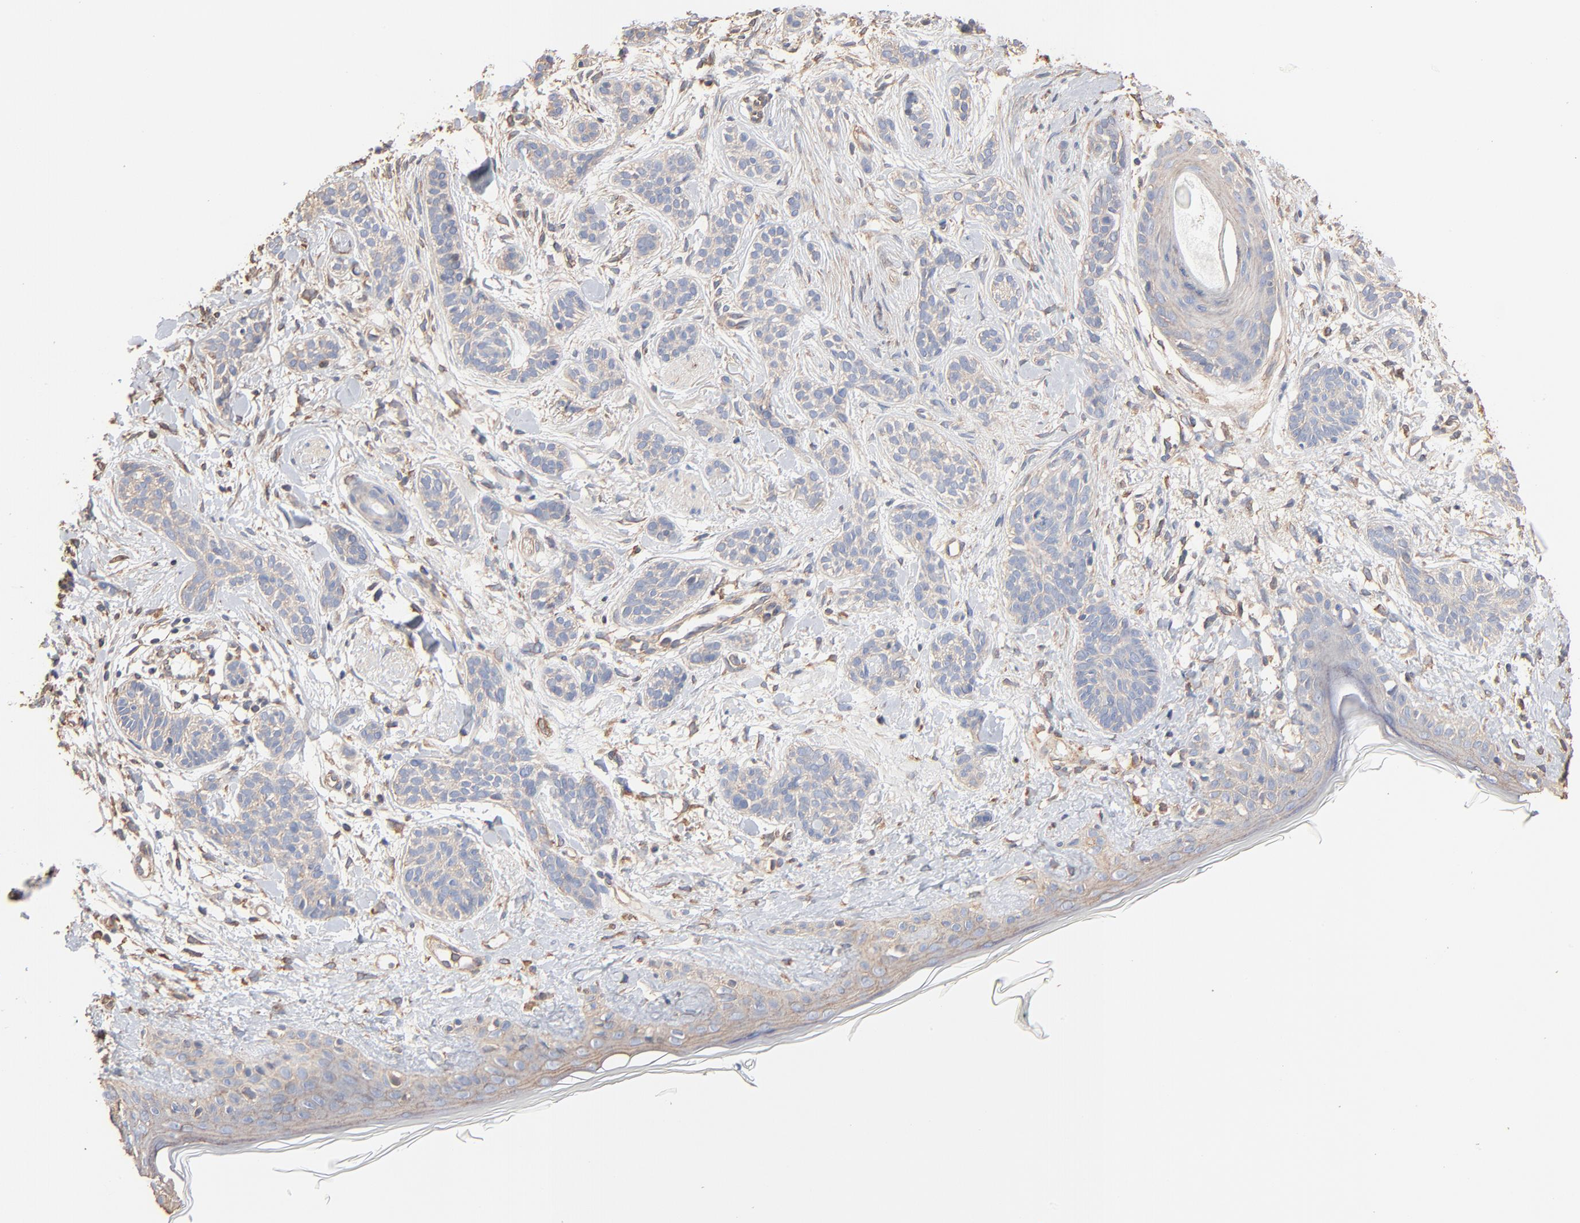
{"staining": {"intensity": "negative", "quantity": "none", "location": "none"}, "tissue": "skin cancer", "cell_type": "Tumor cells", "image_type": "cancer", "snomed": [{"axis": "morphology", "description": "Normal tissue, NOS"}, {"axis": "morphology", "description": "Basal cell carcinoma"}, {"axis": "topography", "description": "Skin"}], "caption": "IHC micrograph of neoplastic tissue: skin cancer (basal cell carcinoma) stained with DAB demonstrates no significant protein expression in tumor cells.", "gene": "ABCD4", "patient": {"sex": "male", "age": 63}}